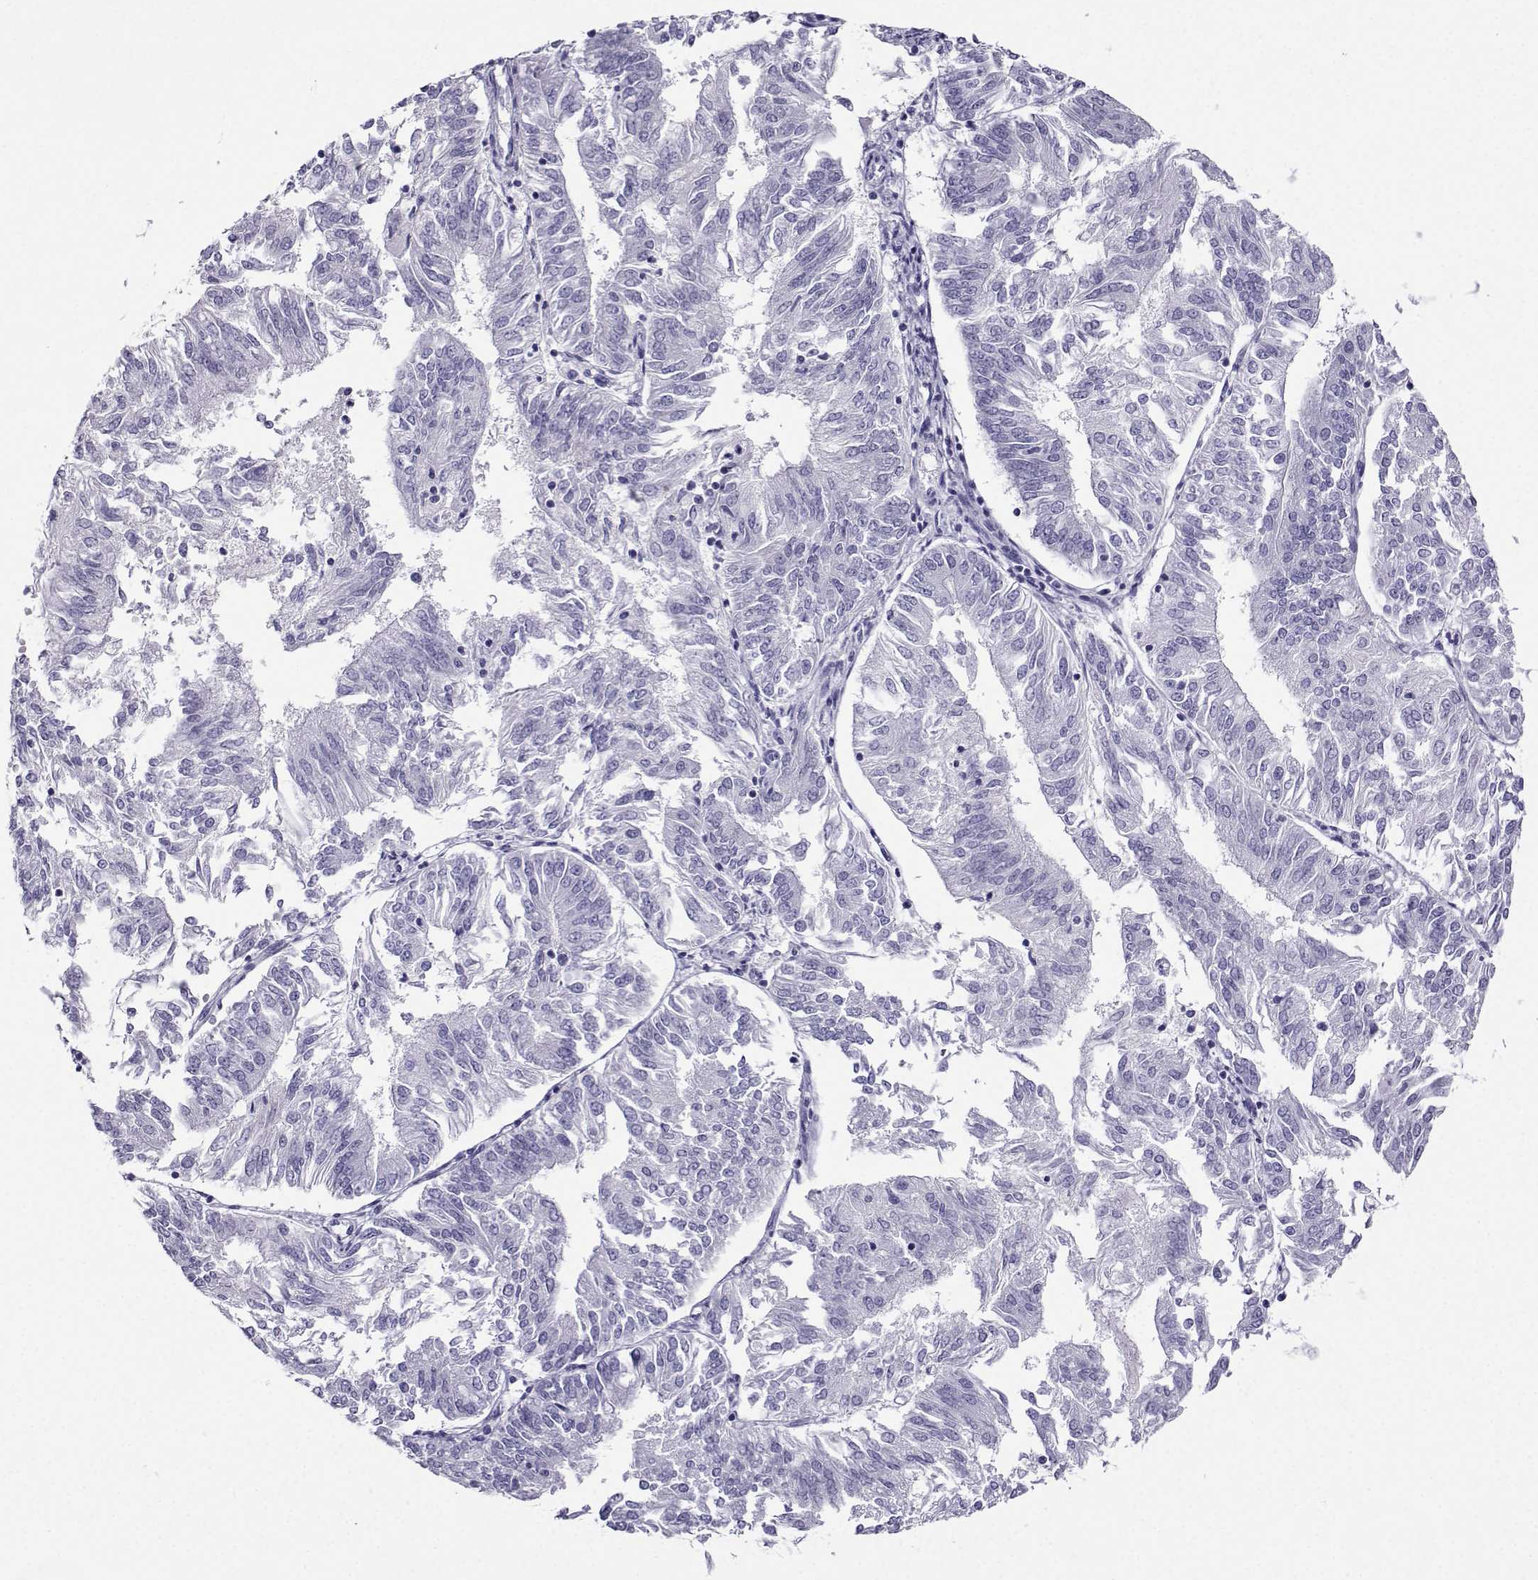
{"staining": {"intensity": "negative", "quantity": "none", "location": "none"}, "tissue": "endometrial cancer", "cell_type": "Tumor cells", "image_type": "cancer", "snomed": [{"axis": "morphology", "description": "Adenocarcinoma, NOS"}, {"axis": "topography", "description": "Endometrium"}], "caption": "Tumor cells show no significant expression in endometrial cancer. The staining was performed using DAB (3,3'-diaminobenzidine) to visualize the protein expression in brown, while the nuclei were stained in blue with hematoxylin (Magnification: 20x).", "gene": "CRYBB1", "patient": {"sex": "female", "age": 58}}